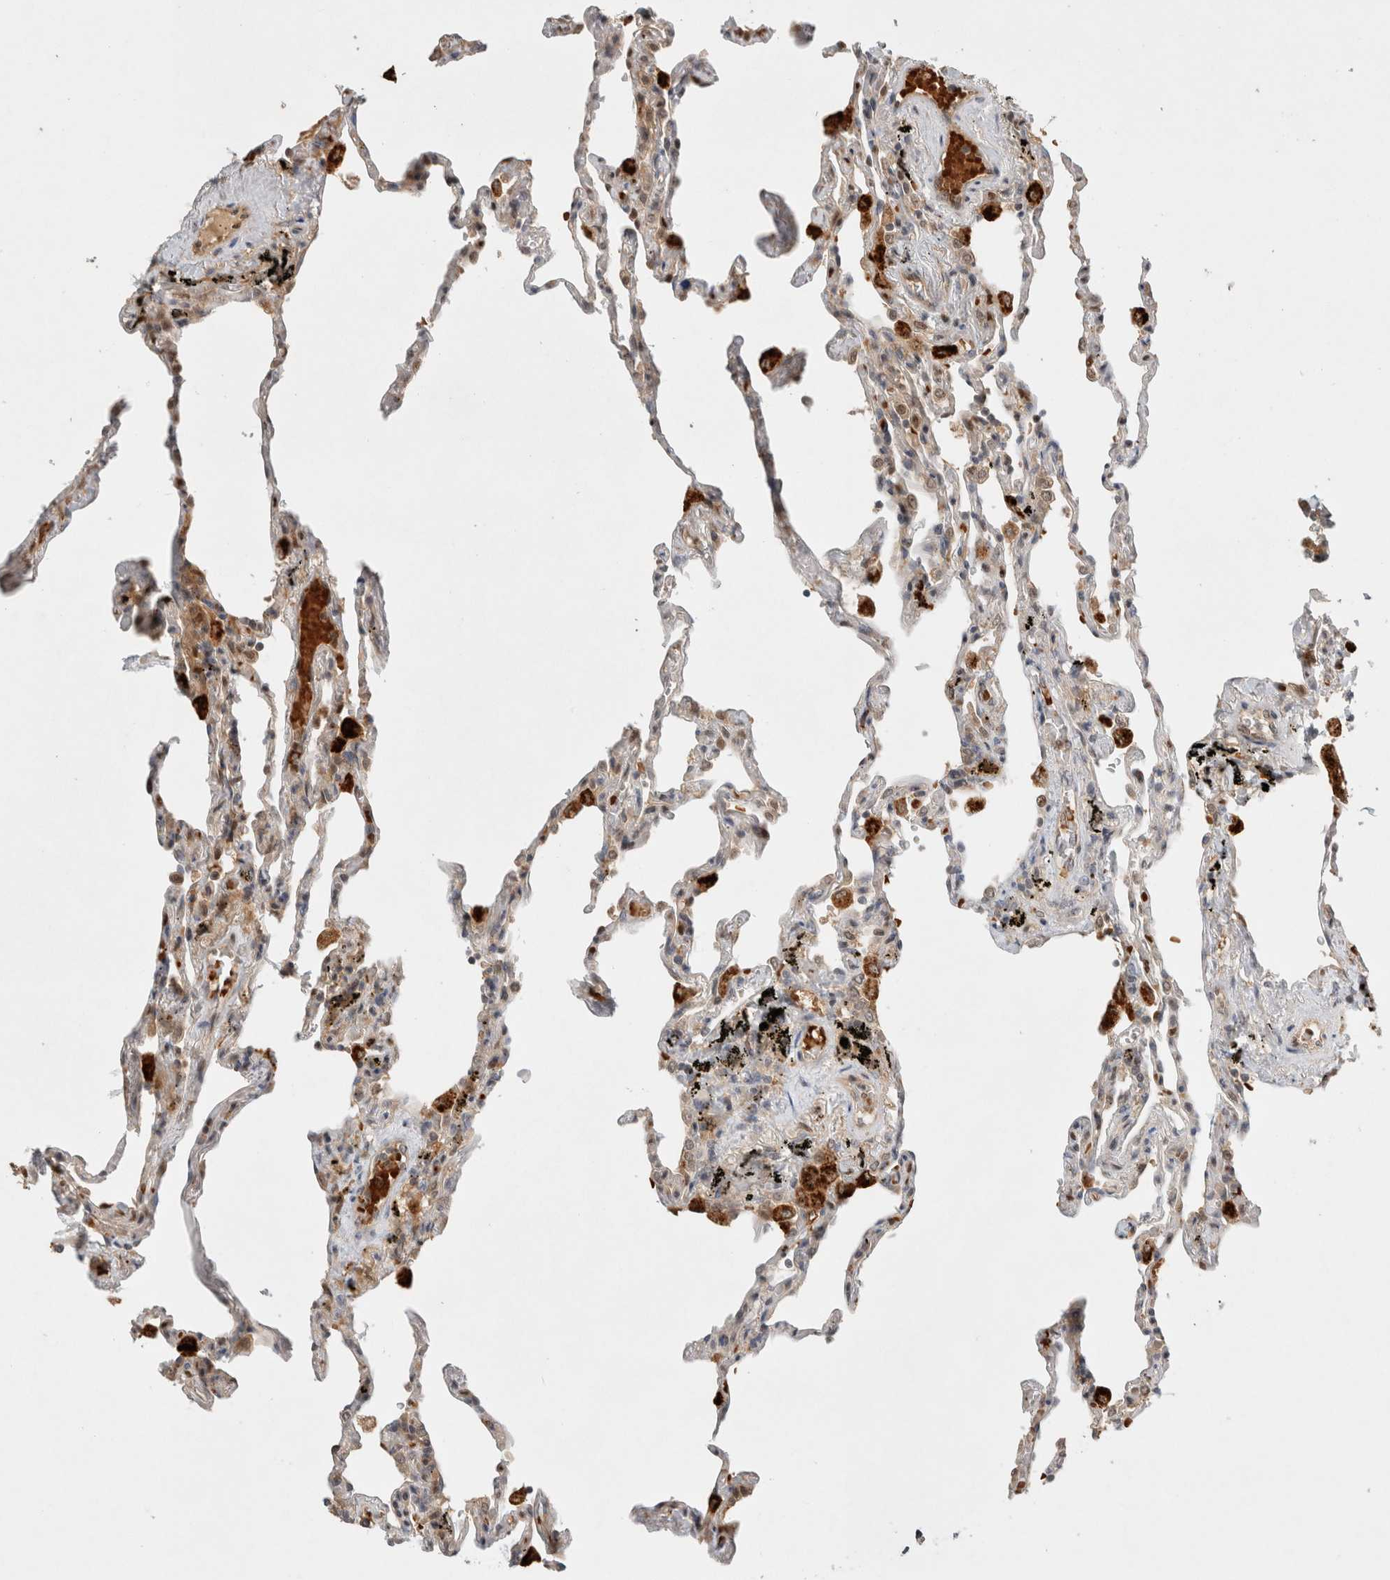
{"staining": {"intensity": "moderate", "quantity": "25%-75%", "location": "cytoplasmic/membranous,nuclear"}, "tissue": "lung", "cell_type": "Alveolar cells", "image_type": "normal", "snomed": [{"axis": "morphology", "description": "Normal tissue, NOS"}, {"axis": "topography", "description": "Lung"}], "caption": "Immunohistochemistry (IHC) of normal lung shows medium levels of moderate cytoplasmic/membranous,nuclear expression in about 25%-75% of alveolar cells. (DAB IHC, brown staining for protein, blue staining for nuclei).", "gene": "OTUD6B", "patient": {"sex": "male", "age": 59}}